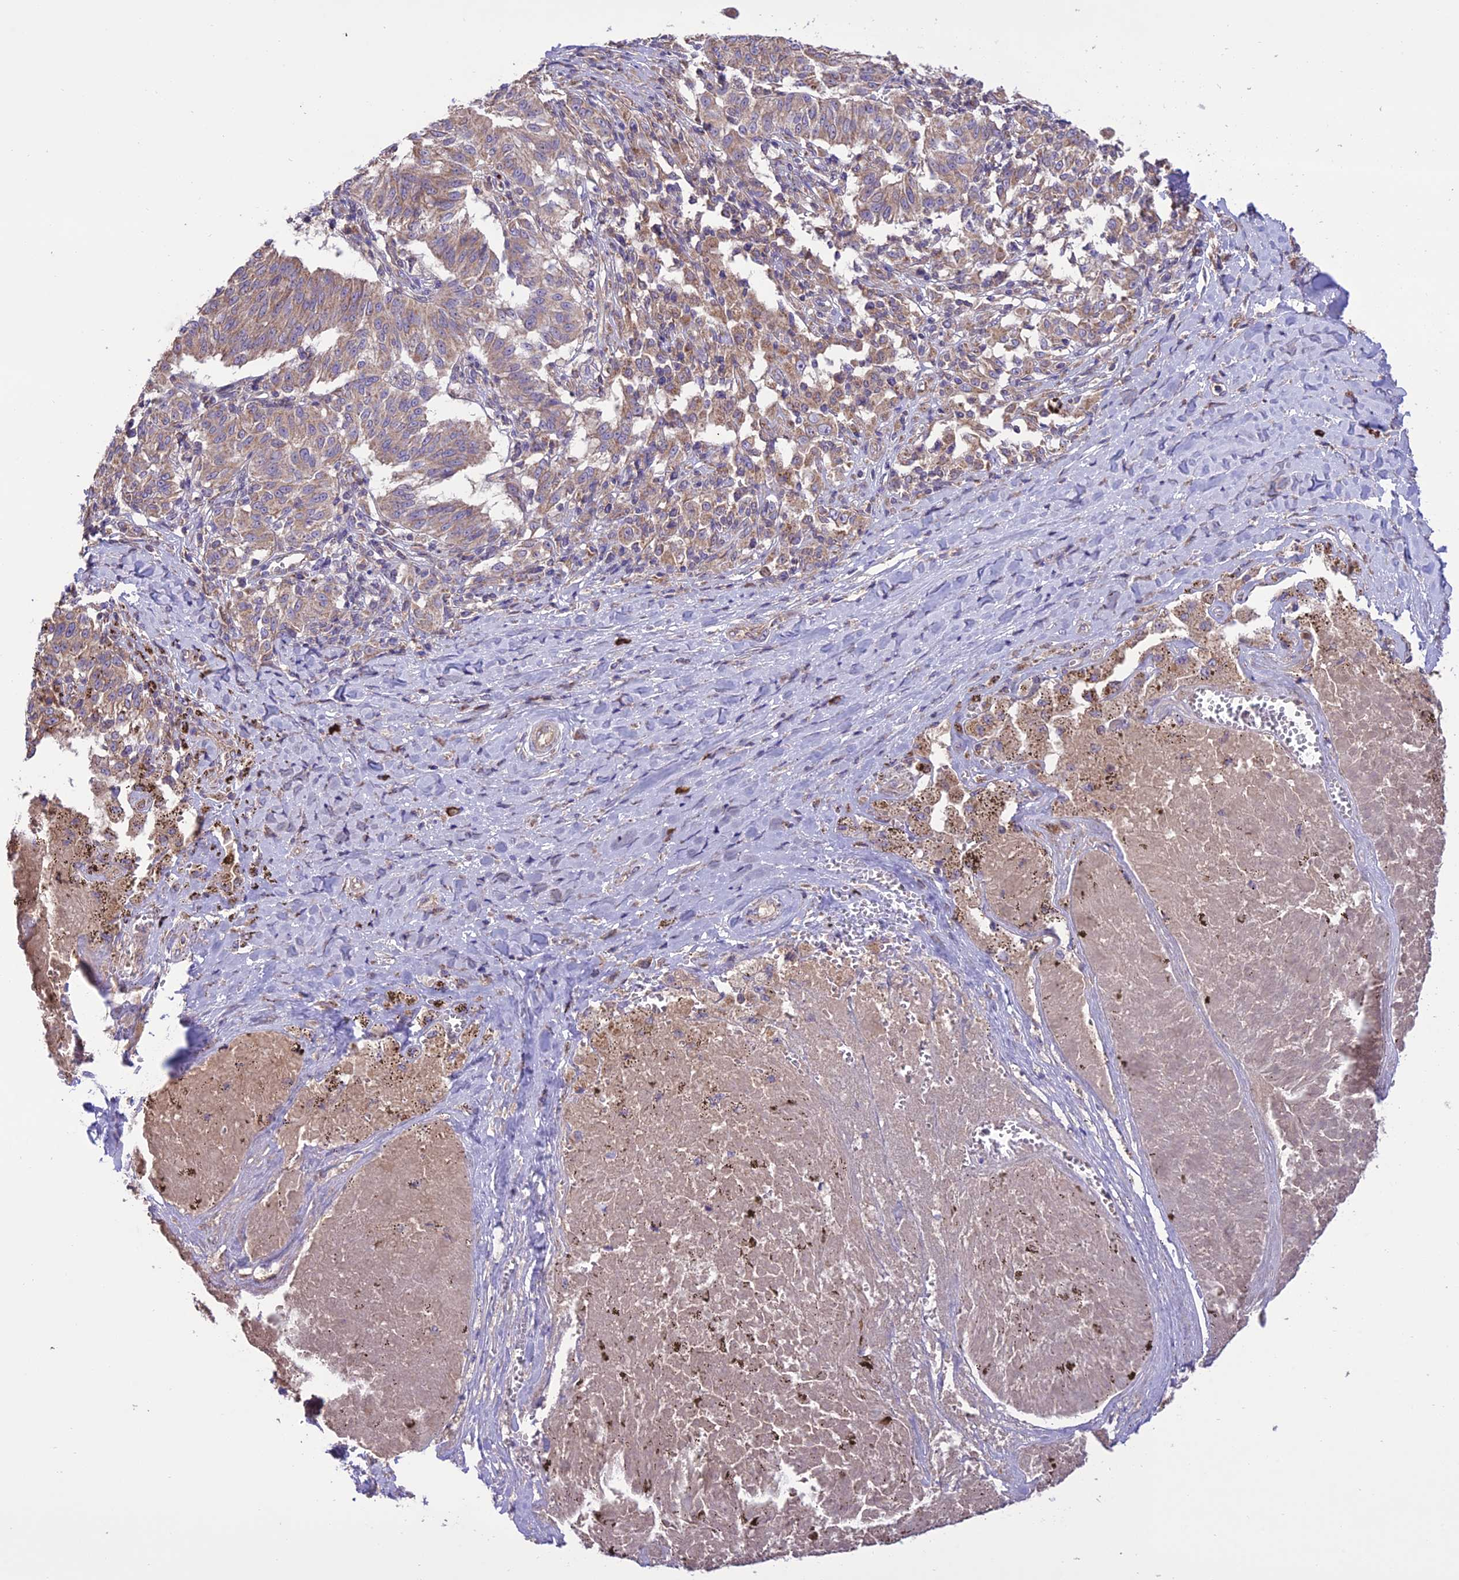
{"staining": {"intensity": "weak", "quantity": "25%-75%", "location": "cytoplasmic/membranous"}, "tissue": "melanoma", "cell_type": "Tumor cells", "image_type": "cancer", "snomed": [{"axis": "morphology", "description": "Malignant melanoma, NOS"}, {"axis": "topography", "description": "Skin"}], "caption": "Immunohistochemistry (IHC) (DAB) staining of human malignant melanoma demonstrates weak cytoplasmic/membranous protein positivity in approximately 25%-75% of tumor cells.", "gene": "NDUFAF1", "patient": {"sex": "female", "age": 72}}